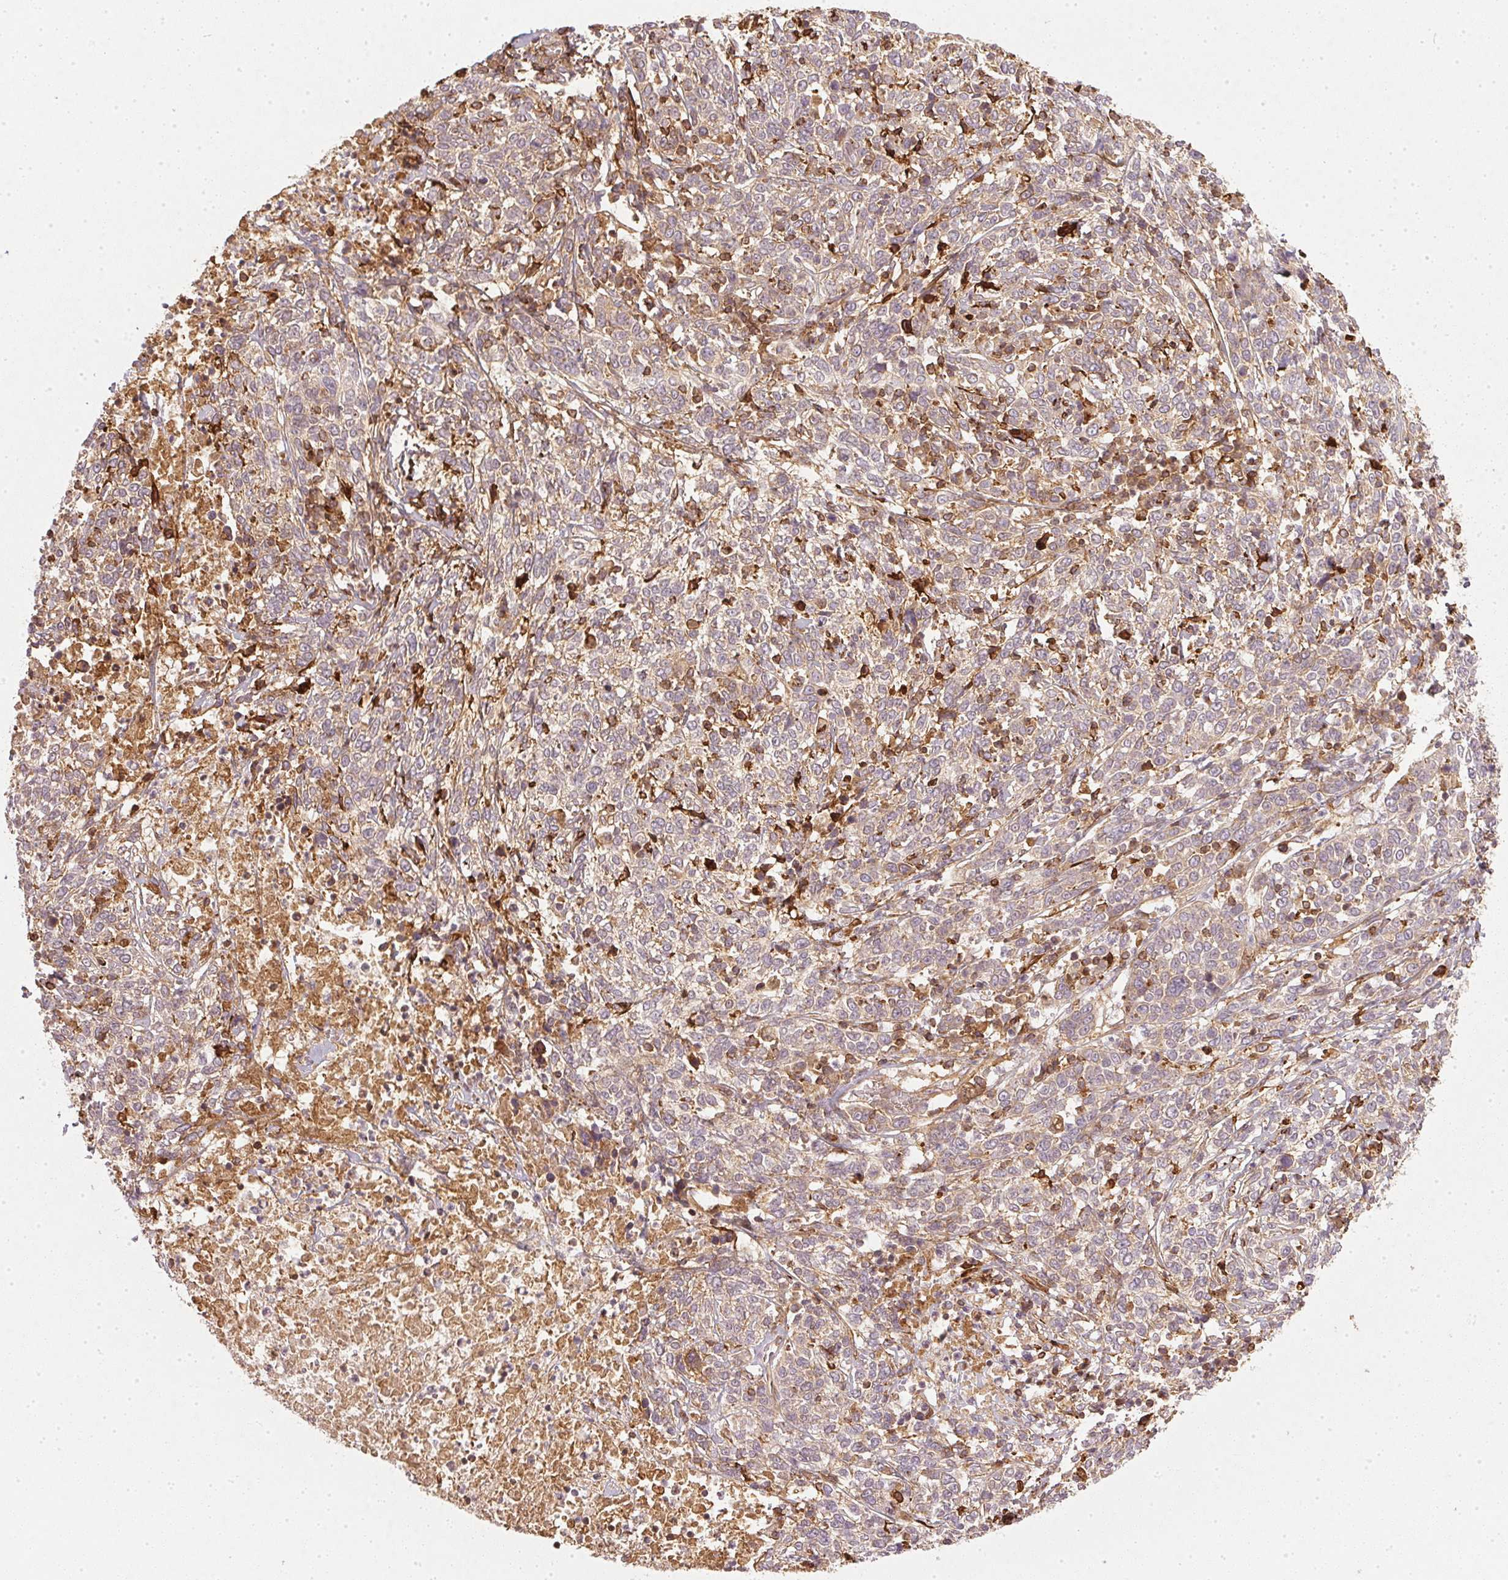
{"staining": {"intensity": "weak", "quantity": ">75%", "location": "cytoplasmic/membranous"}, "tissue": "cervical cancer", "cell_type": "Tumor cells", "image_type": "cancer", "snomed": [{"axis": "morphology", "description": "Squamous cell carcinoma, NOS"}, {"axis": "topography", "description": "Cervix"}], "caption": "A histopathology image of cervical squamous cell carcinoma stained for a protein demonstrates weak cytoplasmic/membranous brown staining in tumor cells.", "gene": "NADK2", "patient": {"sex": "female", "age": 46}}